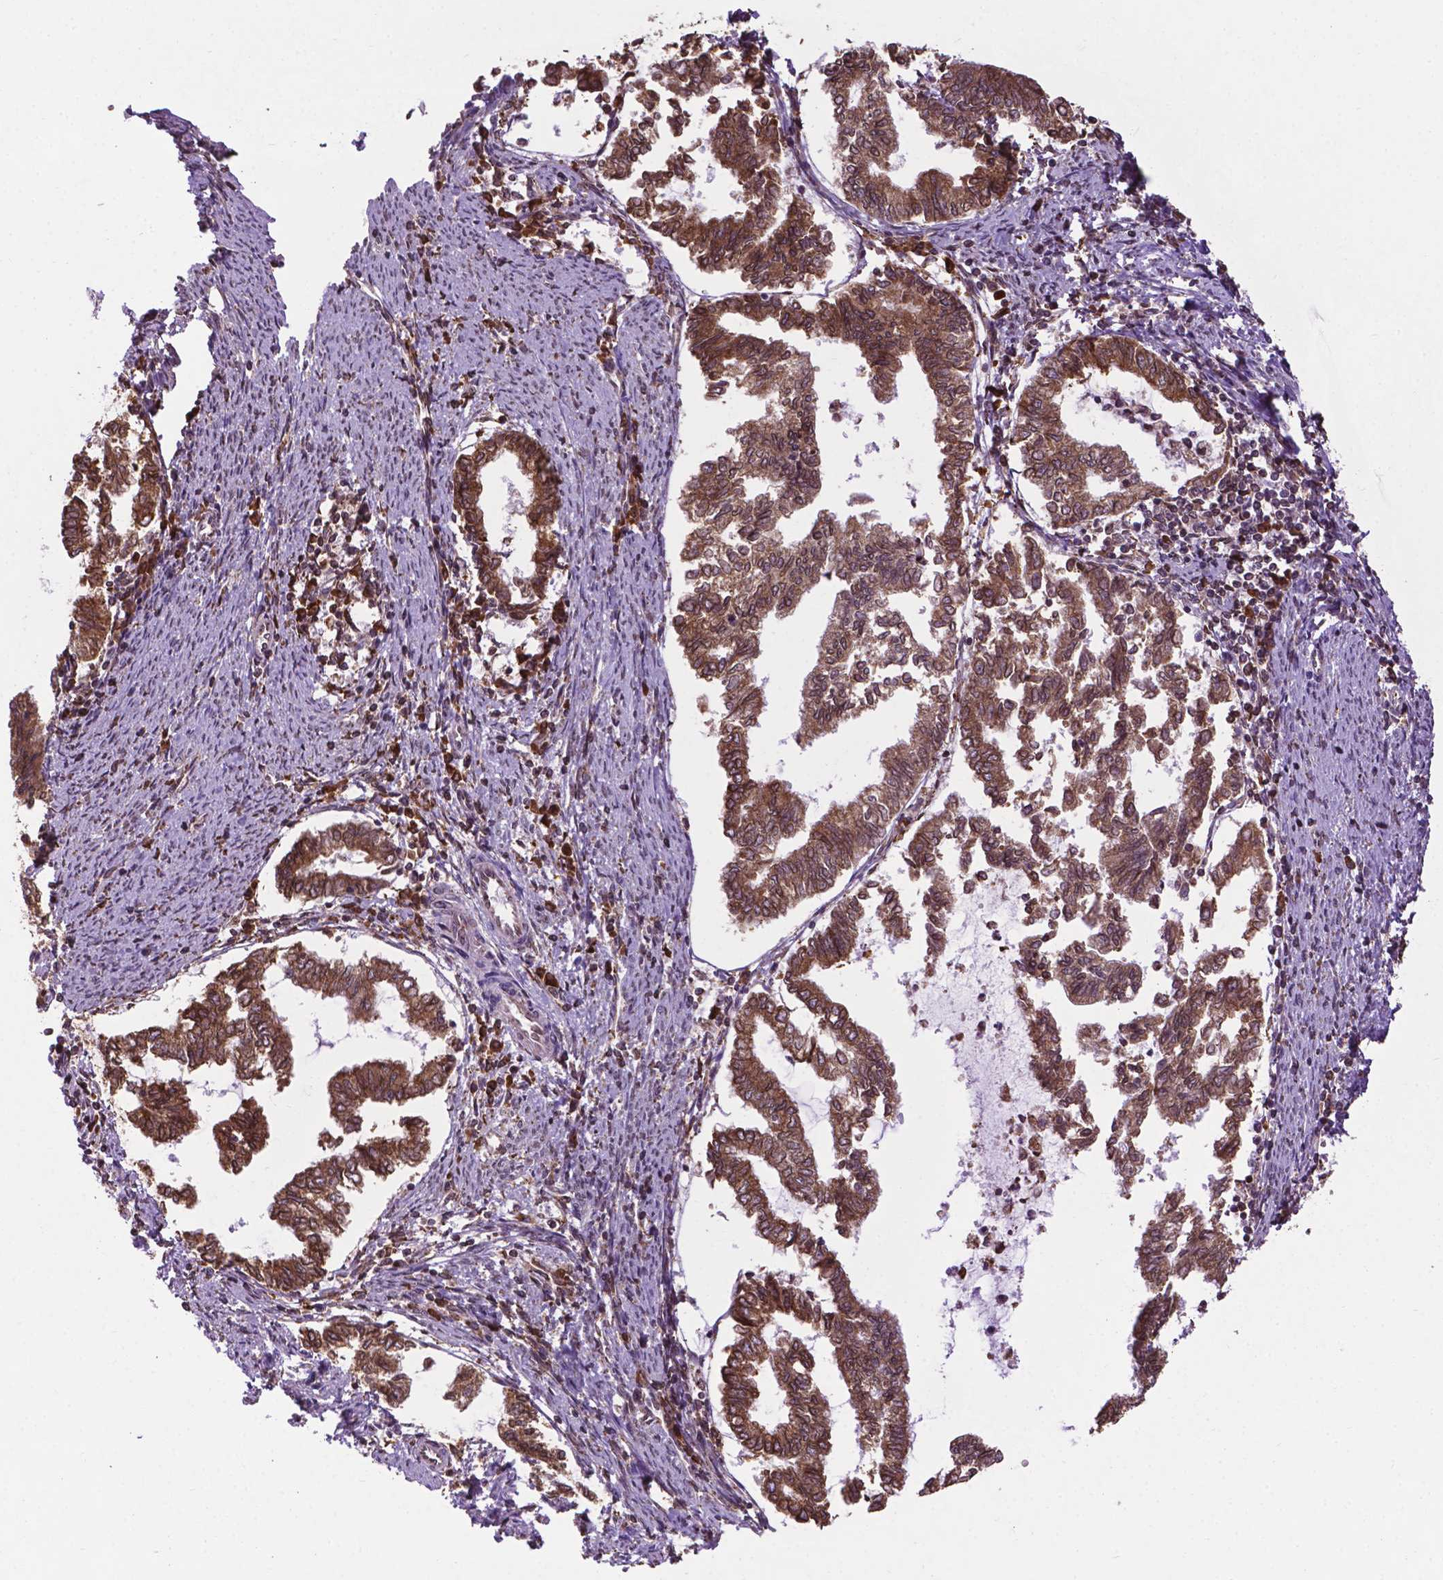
{"staining": {"intensity": "moderate", "quantity": ">75%", "location": "cytoplasmic/membranous"}, "tissue": "endometrial cancer", "cell_type": "Tumor cells", "image_type": "cancer", "snomed": [{"axis": "morphology", "description": "Adenocarcinoma, NOS"}, {"axis": "topography", "description": "Endometrium"}], "caption": "Endometrial cancer (adenocarcinoma) stained for a protein exhibits moderate cytoplasmic/membranous positivity in tumor cells. (DAB = brown stain, brightfield microscopy at high magnification).", "gene": "GANAB", "patient": {"sex": "female", "age": 79}}